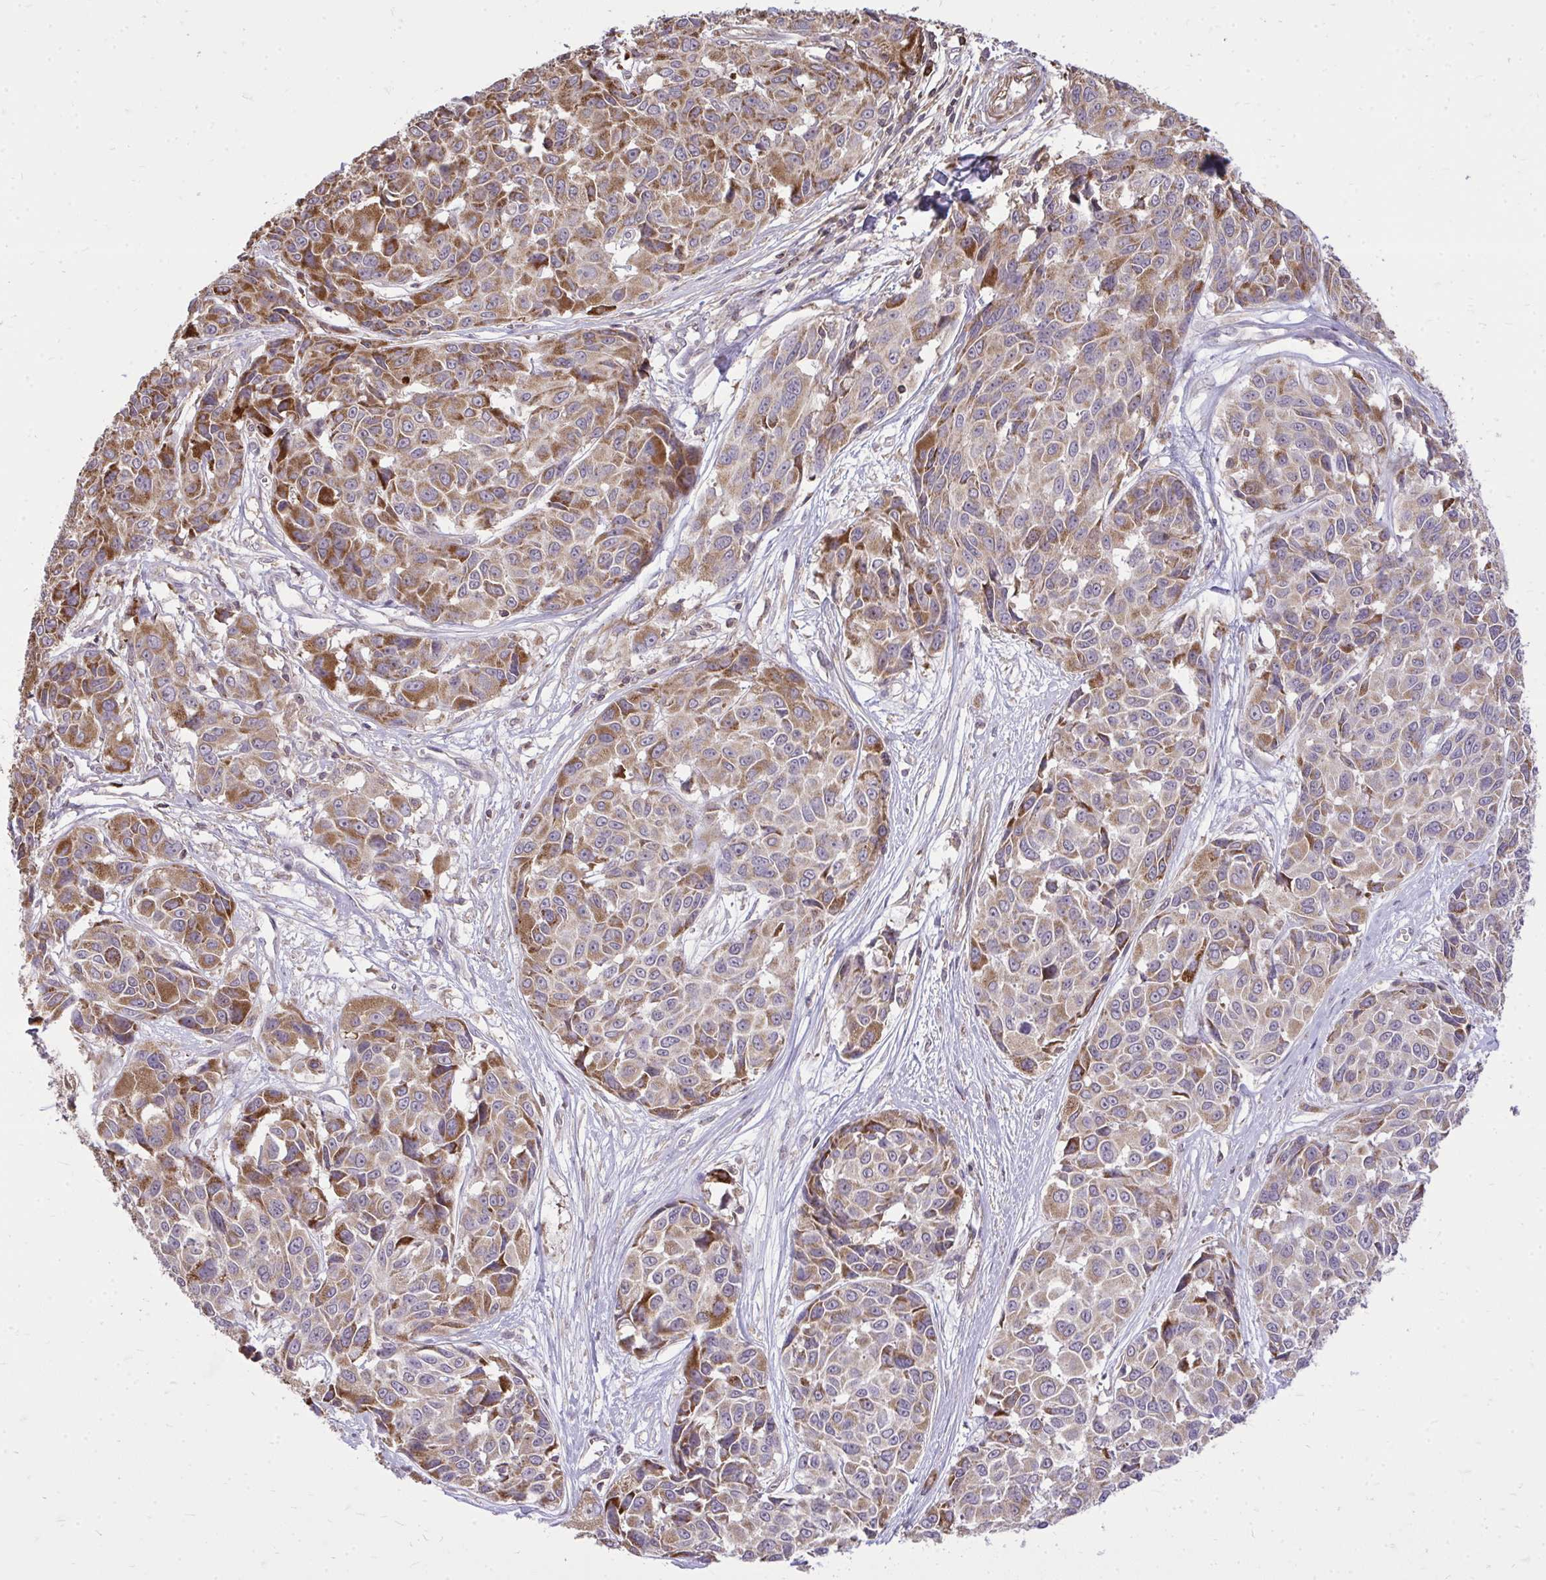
{"staining": {"intensity": "strong", "quantity": "25%-75%", "location": "cytoplasmic/membranous"}, "tissue": "melanoma", "cell_type": "Tumor cells", "image_type": "cancer", "snomed": [{"axis": "morphology", "description": "Malignant melanoma, NOS"}, {"axis": "topography", "description": "Skin"}], "caption": "Approximately 25%-75% of tumor cells in human melanoma show strong cytoplasmic/membranous protein staining as visualized by brown immunohistochemical staining.", "gene": "SLC7A5", "patient": {"sex": "female", "age": 66}}